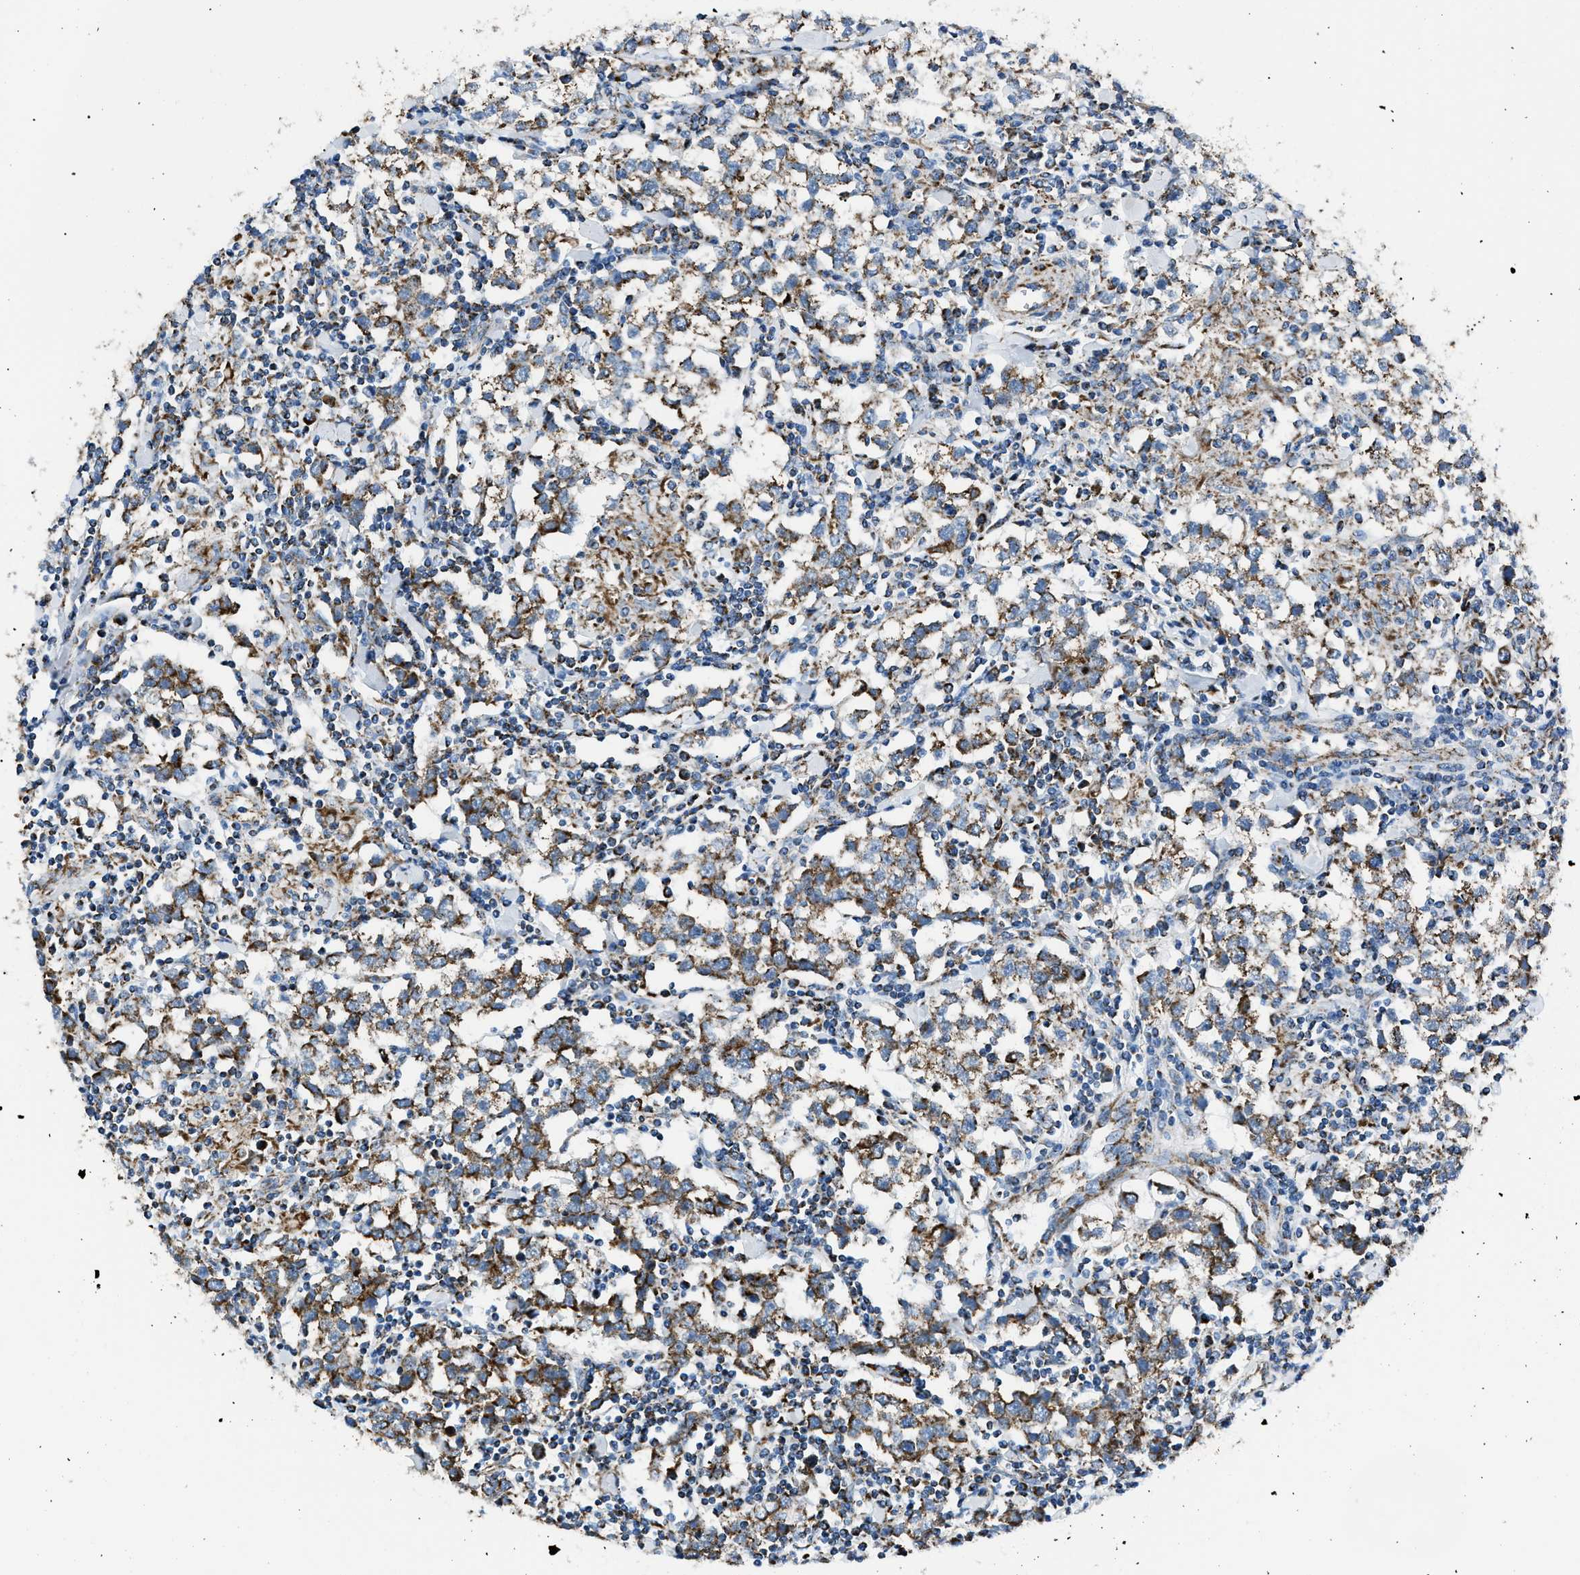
{"staining": {"intensity": "moderate", "quantity": ">75%", "location": "cytoplasmic/membranous"}, "tissue": "testis cancer", "cell_type": "Tumor cells", "image_type": "cancer", "snomed": [{"axis": "morphology", "description": "Seminoma, NOS"}, {"axis": "morphology", "description": "Carcinoma, Embryonal, NOS"}, {"axis": "topography", "description": "Testis"}], "caption": "Protein expression by immunohistochemistry reveals moderate cytoplasmic/membranous staining in about >75% of tumor cells in testis cancer.", "gene": "PHB2", "patient": {"sex": "male", "age": 36}}